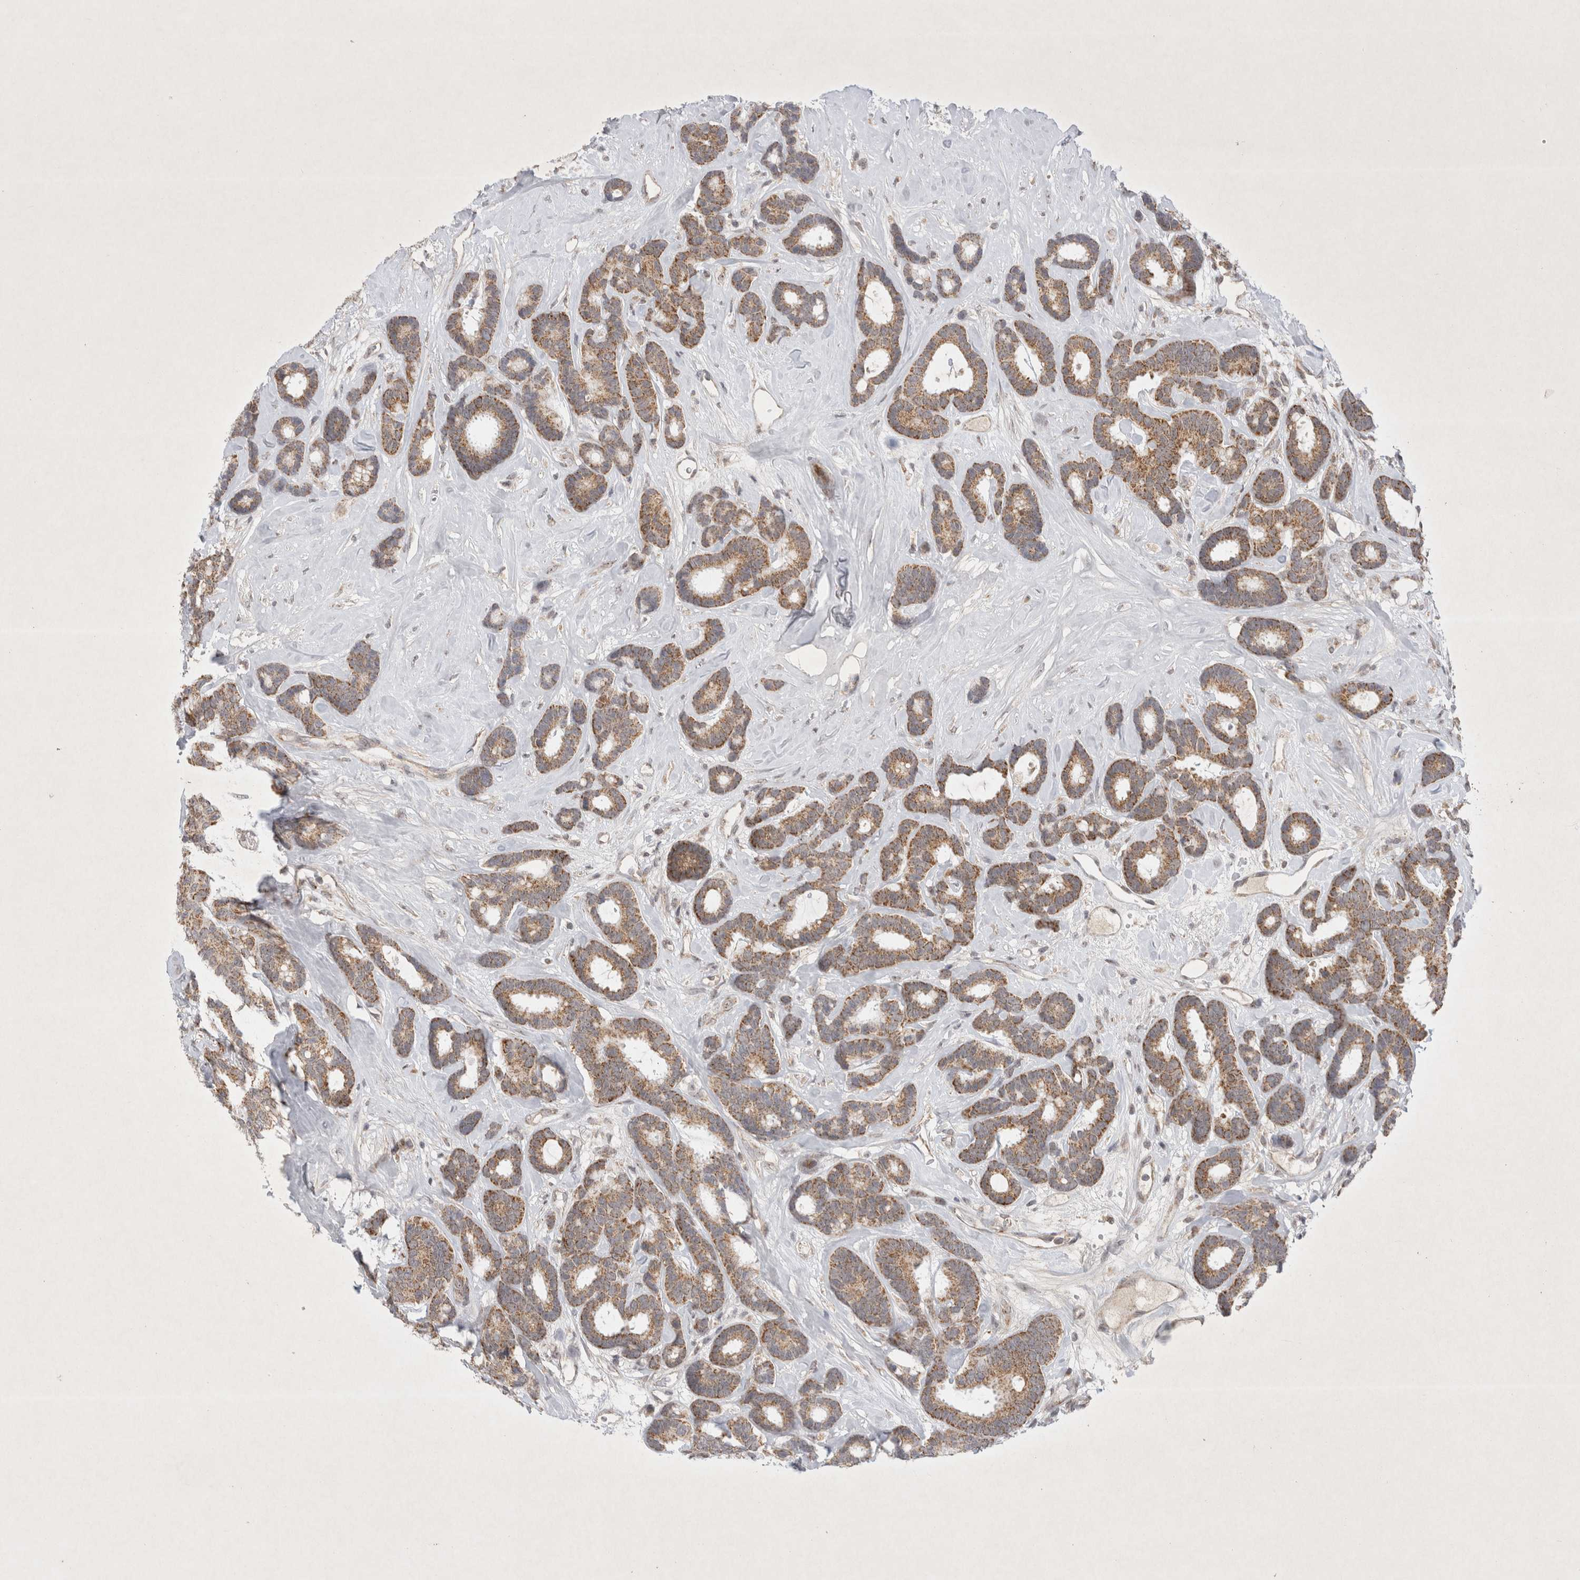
{"staining": {"intensity": "moderate", "quantity": ">75%", "location": "cytoplasmic/membranous"}, "tissue": "breast cancer", "cell_type": "Tumor cells", "image_type": "cancer", "snomed": [{"axis": "morphology", "description": "Duct carcinoma"}, {"axis": "topography", "description": "Breast"}], "caption": "This is an image of immunohistochemistry (IHC) staining of breast cancer (intraductal carcinoma), which shows moderate expression in the cytoplasmic/membranous of tumor cells.", "gene": "MRPL37", "patient": {"sex": "female", "age": 87}}